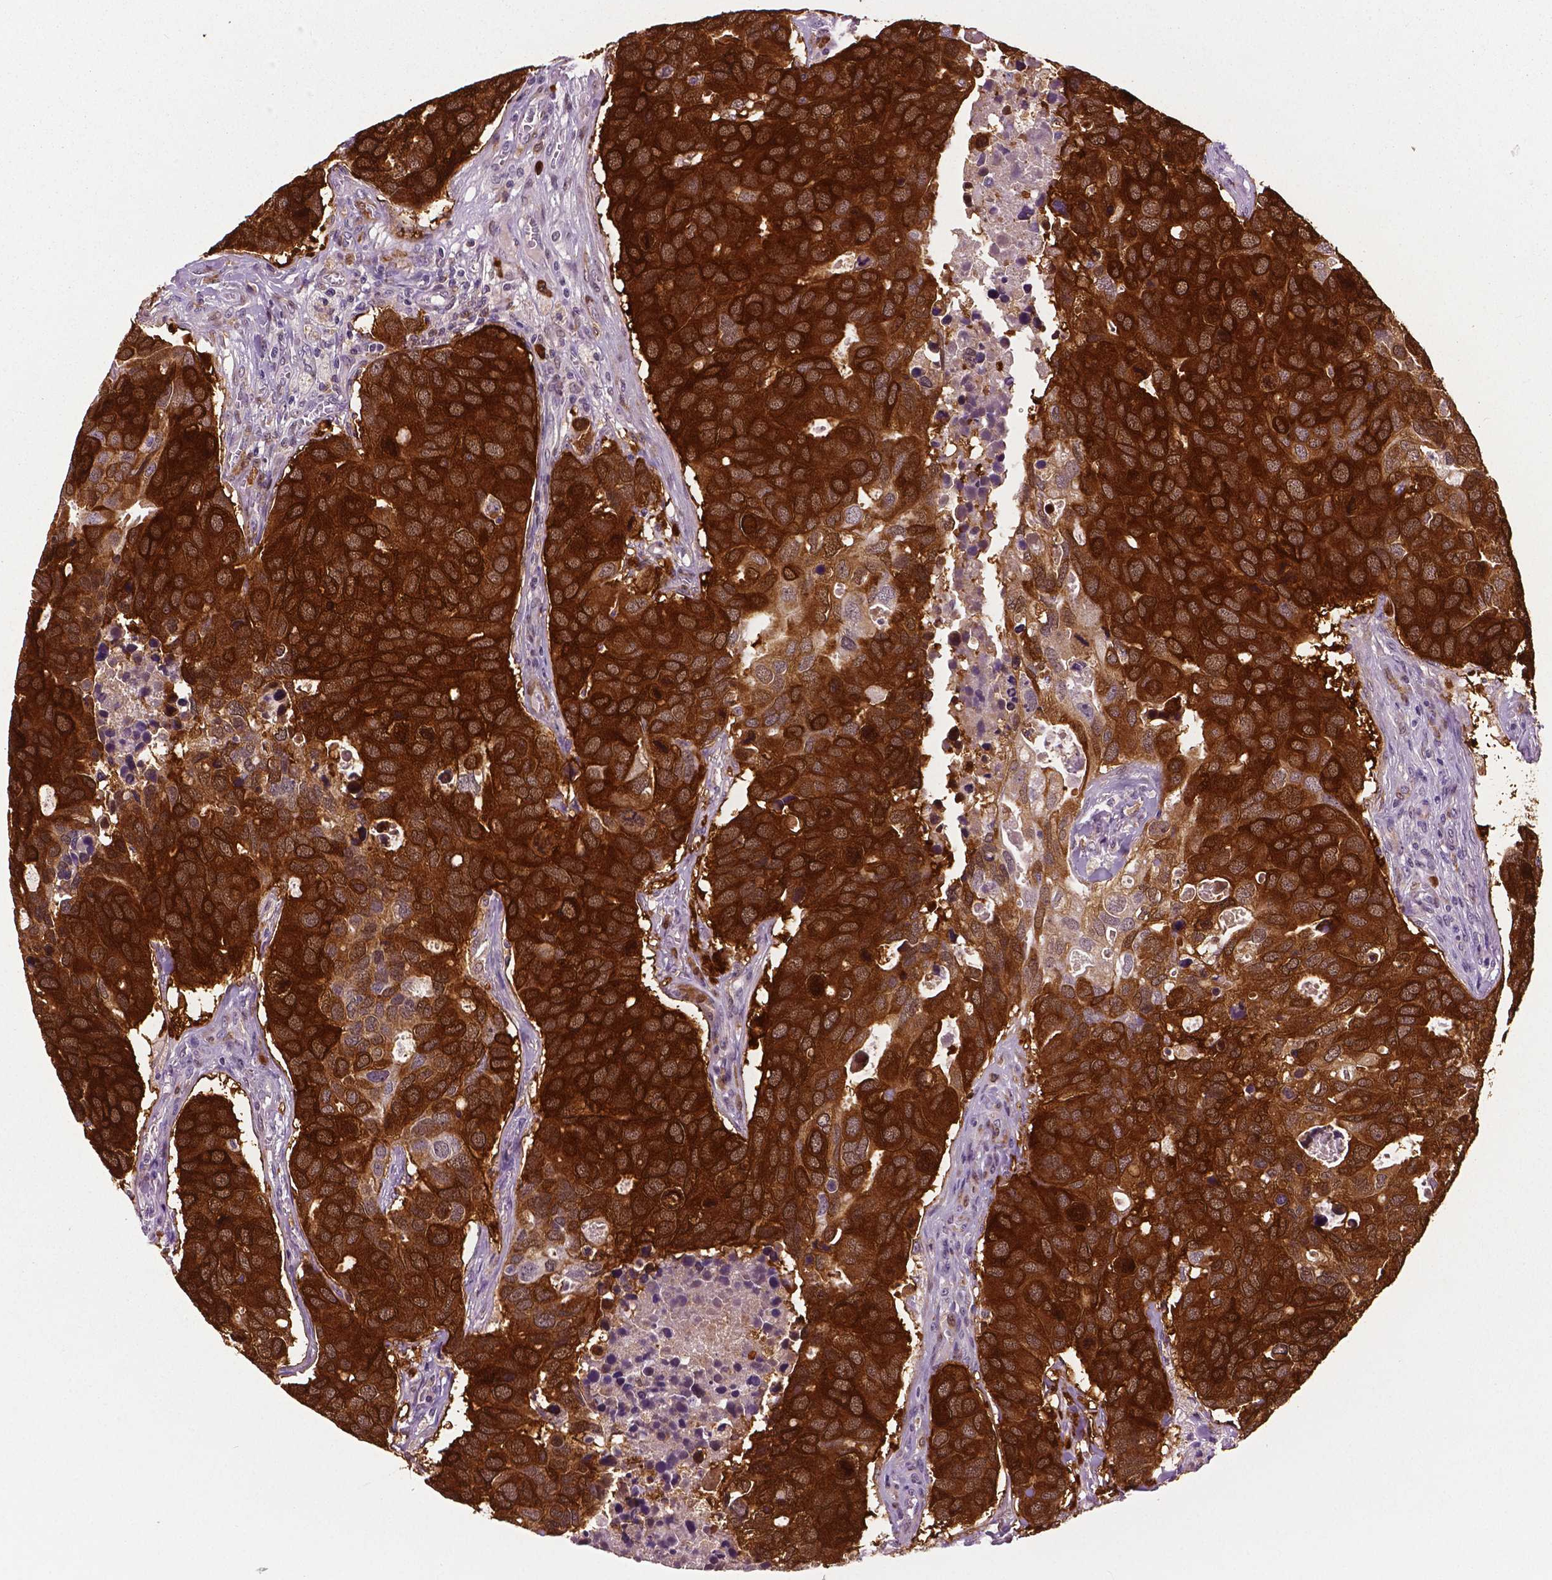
{"staining": {"intensity": "strong", "quantity": ">75%", "location": "cytoplasmic/membranous"}, "tissue": "breast cancer", "cell_type": "Tumor cells", "image_type": "cancer", "snomed": [{"axis": "morphology", "description": "Duct carcinoma"}, {"axis": "topography", "description": "Breast"}], "caption": "Immunohistochemistry (IHC) image of neoplastic tissue: human breast cancer stained using immunohistochemistry shows high levels of strong protein expression localized specifically in the cytoplasmic/membranous of tumor cells, appearing as a cytoplasmic/membranous brown color.", "gene": "PHGDH", "patient": {"sex": "female", "age": 83}}